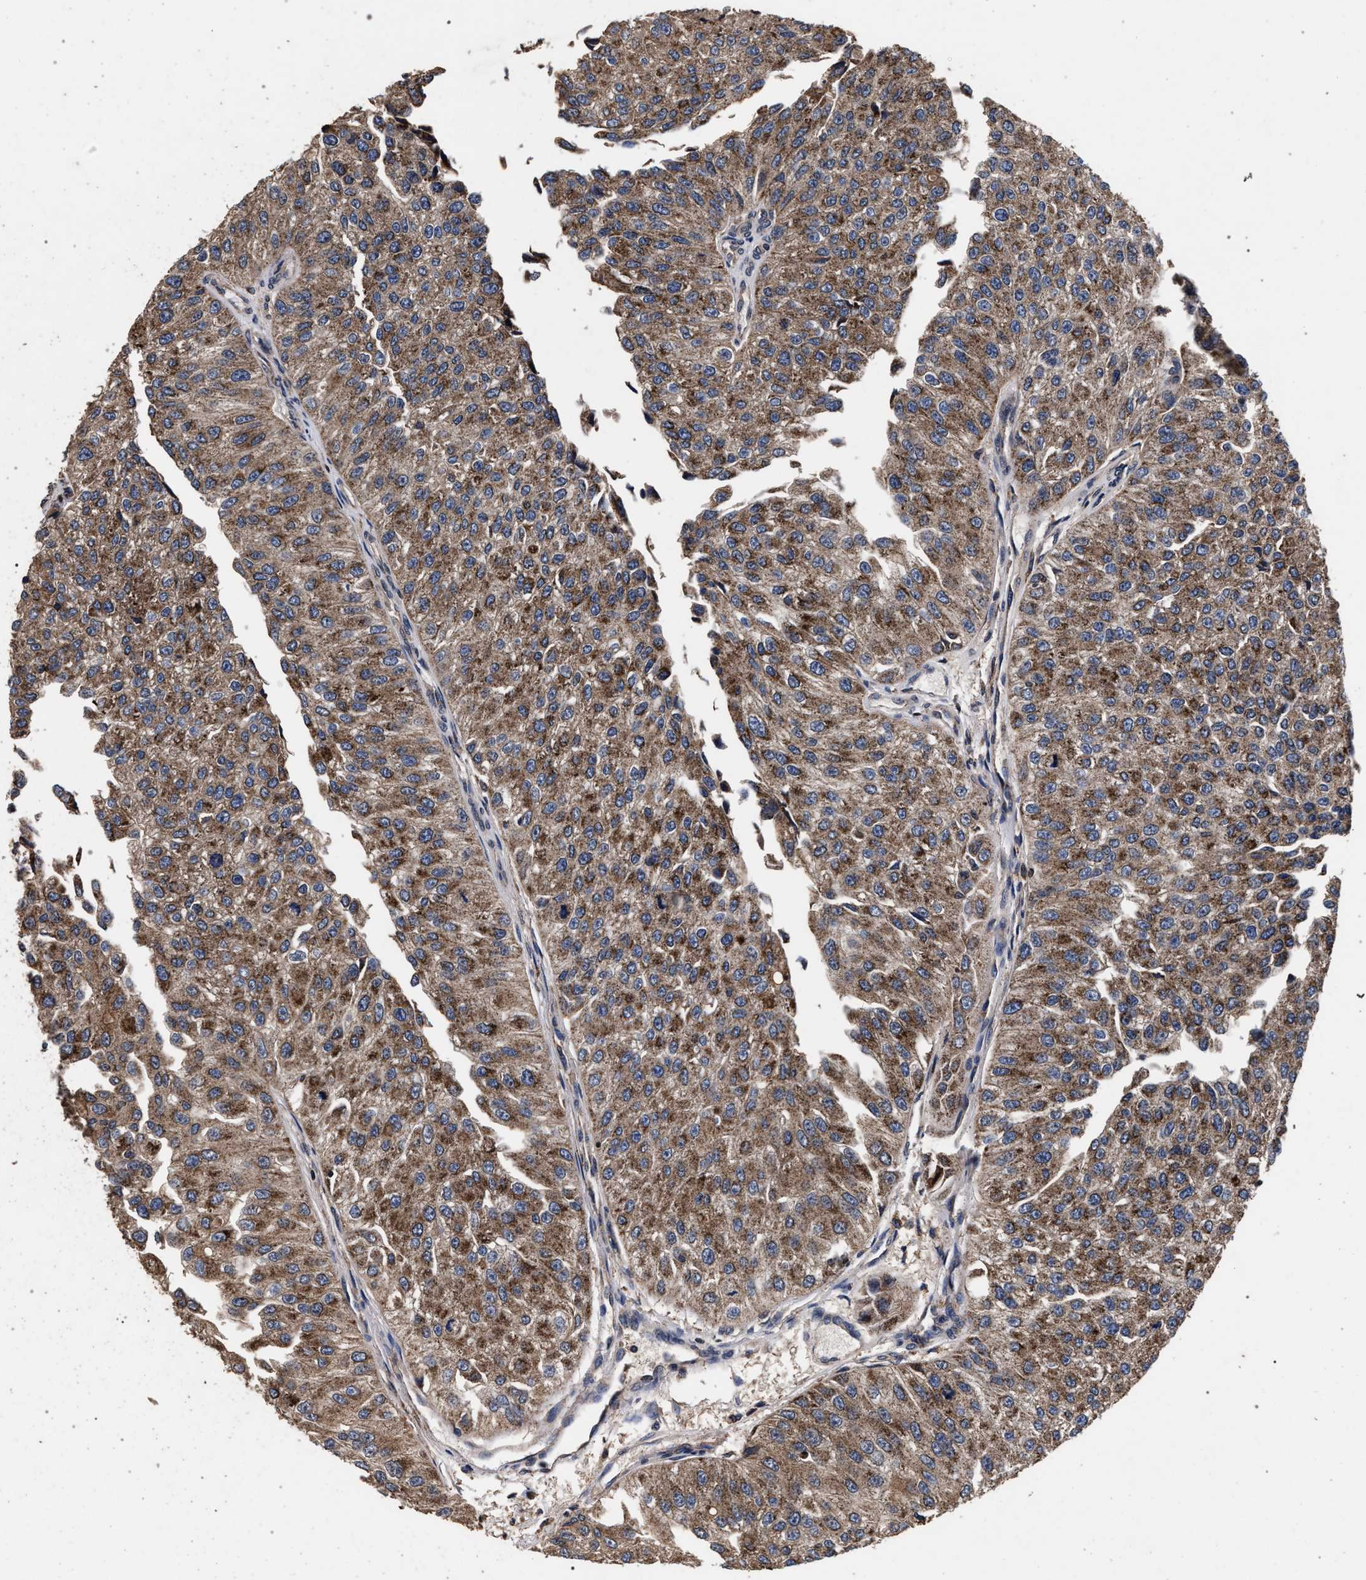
{"staining": {"intensity": "moderate", "quantity": ">75%", "location": "cytoplasmic/membranous"}, "tissue": "urothelial cancer", "cell_type": "Tumor cells", "image_type": "cancer", "snomed": [{"axis": "morphology", "description": "Urothelial carcinoma, High grade"}, {"axis": "topography", "description": "Kidney"}, {"axis": "topography", "description": "Urinary bladder"}], "caption": "Protein staining demonstrates moderate cytoplasmic/membranous positivity in approximately >75% of tumor cells in urothelial cancer. (DAB (3,3'-diaminobenzidine) IHC, brown staining for protein, blue staining for nuclei).", "gene": "ACOX1", "patient": {"sex": "male", "age": 77}}